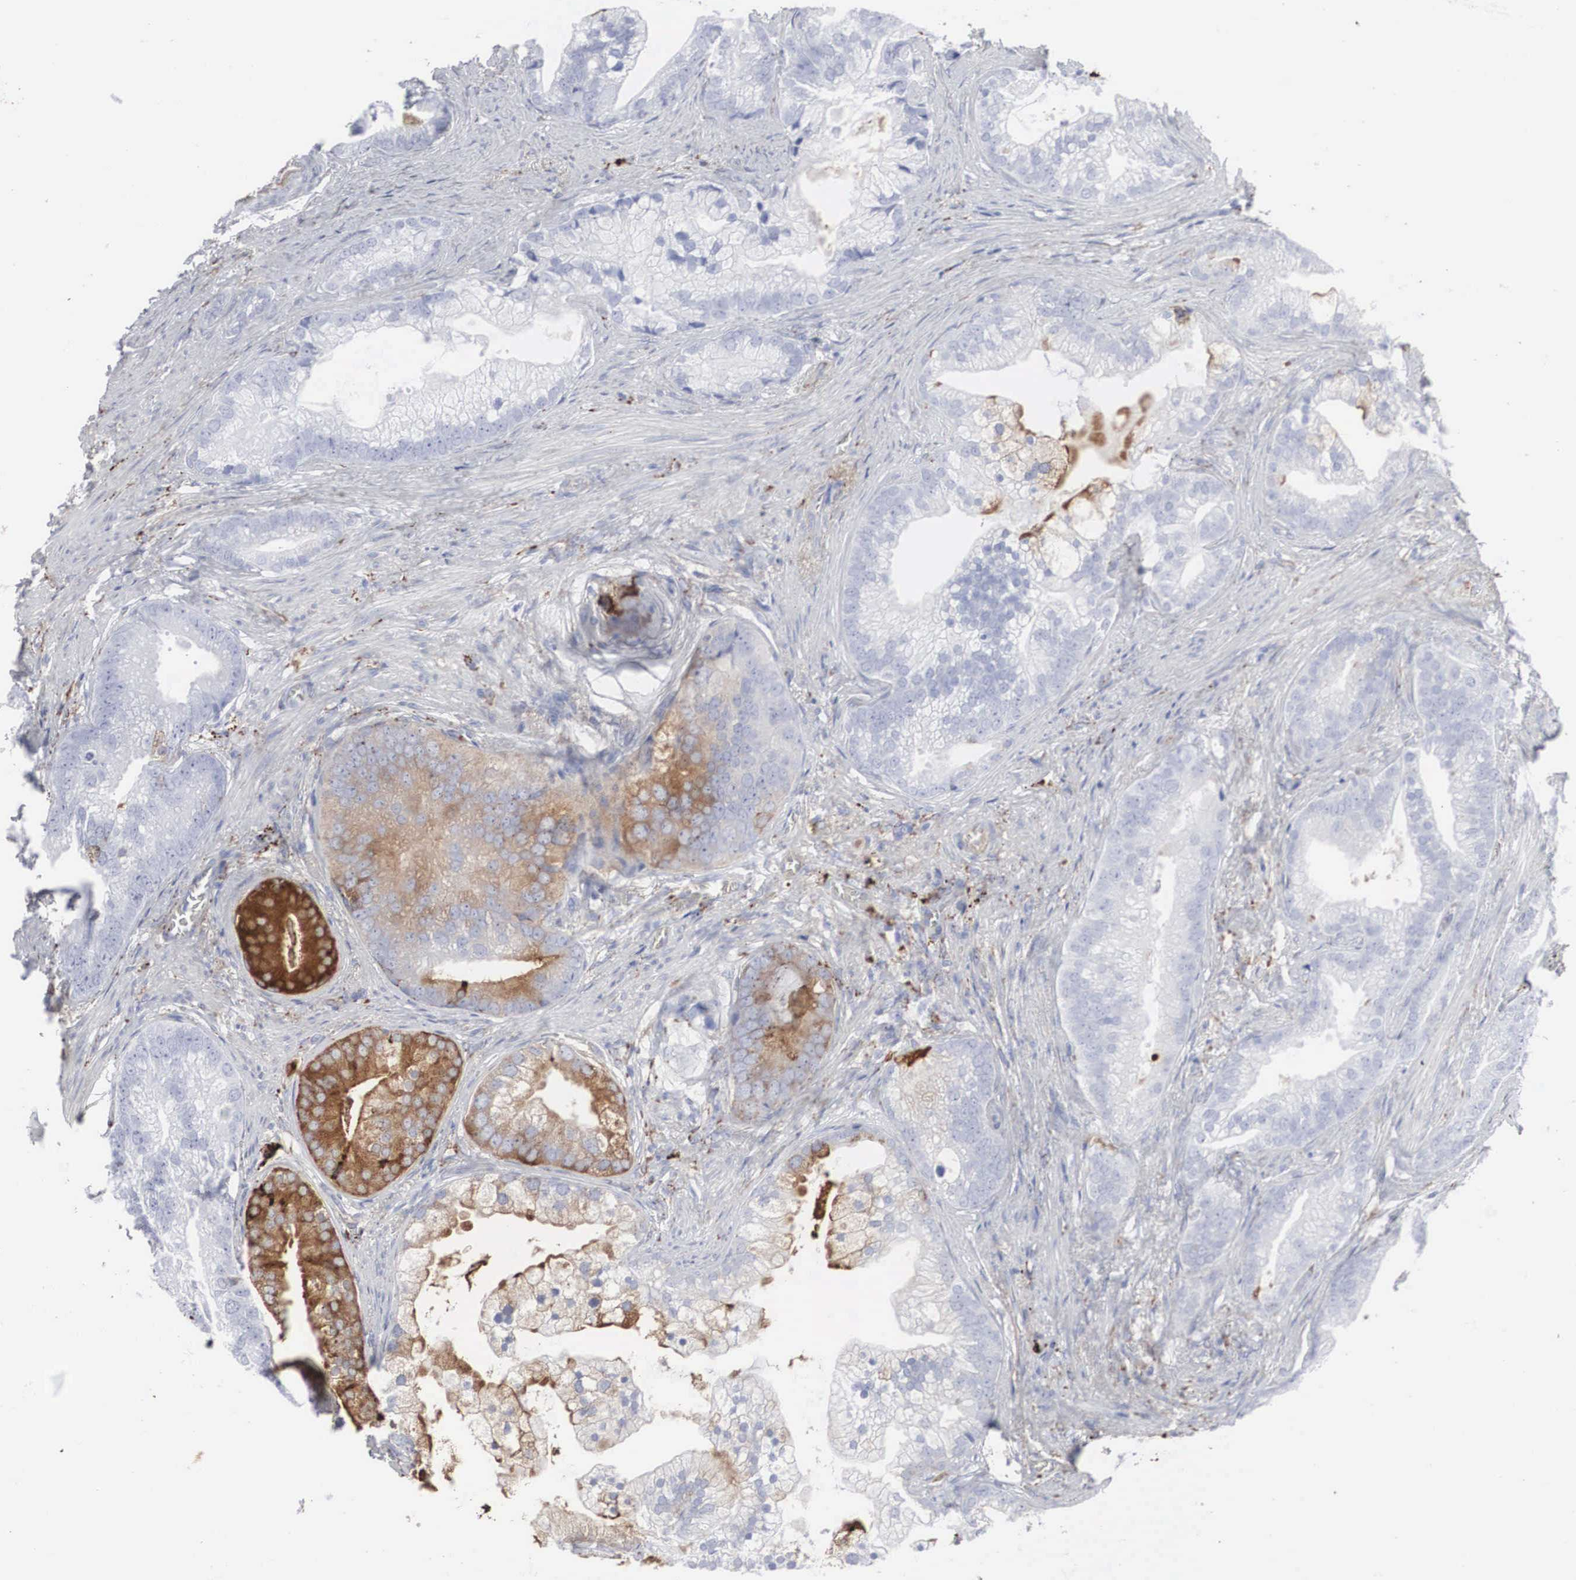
{"staining": {"intensity": "weak", "quantity": "<25%", "location": "cytoplasmic/membranous"}, "tissue": "prostate cancer", "cell_type": "Tumor cells", "image_type": "cancer", "snomed": [{"axis": "morphology", "description": "Adenocarcinoma, Low grade"}, {"axis": "topography", "description": "Prostate"}], "caption": "Prostate low-grade adenocarcinoma was stained to show a protein in brown. There is no significant staining in tumor cells. The staining is performed using DAB (3,3'-diaminobenzidine) brown chromogen with nuclei counter-stained in using hematoxylin.", "gene": "LGALS3BP", "patient": {"sex": "male", "age": 71}}